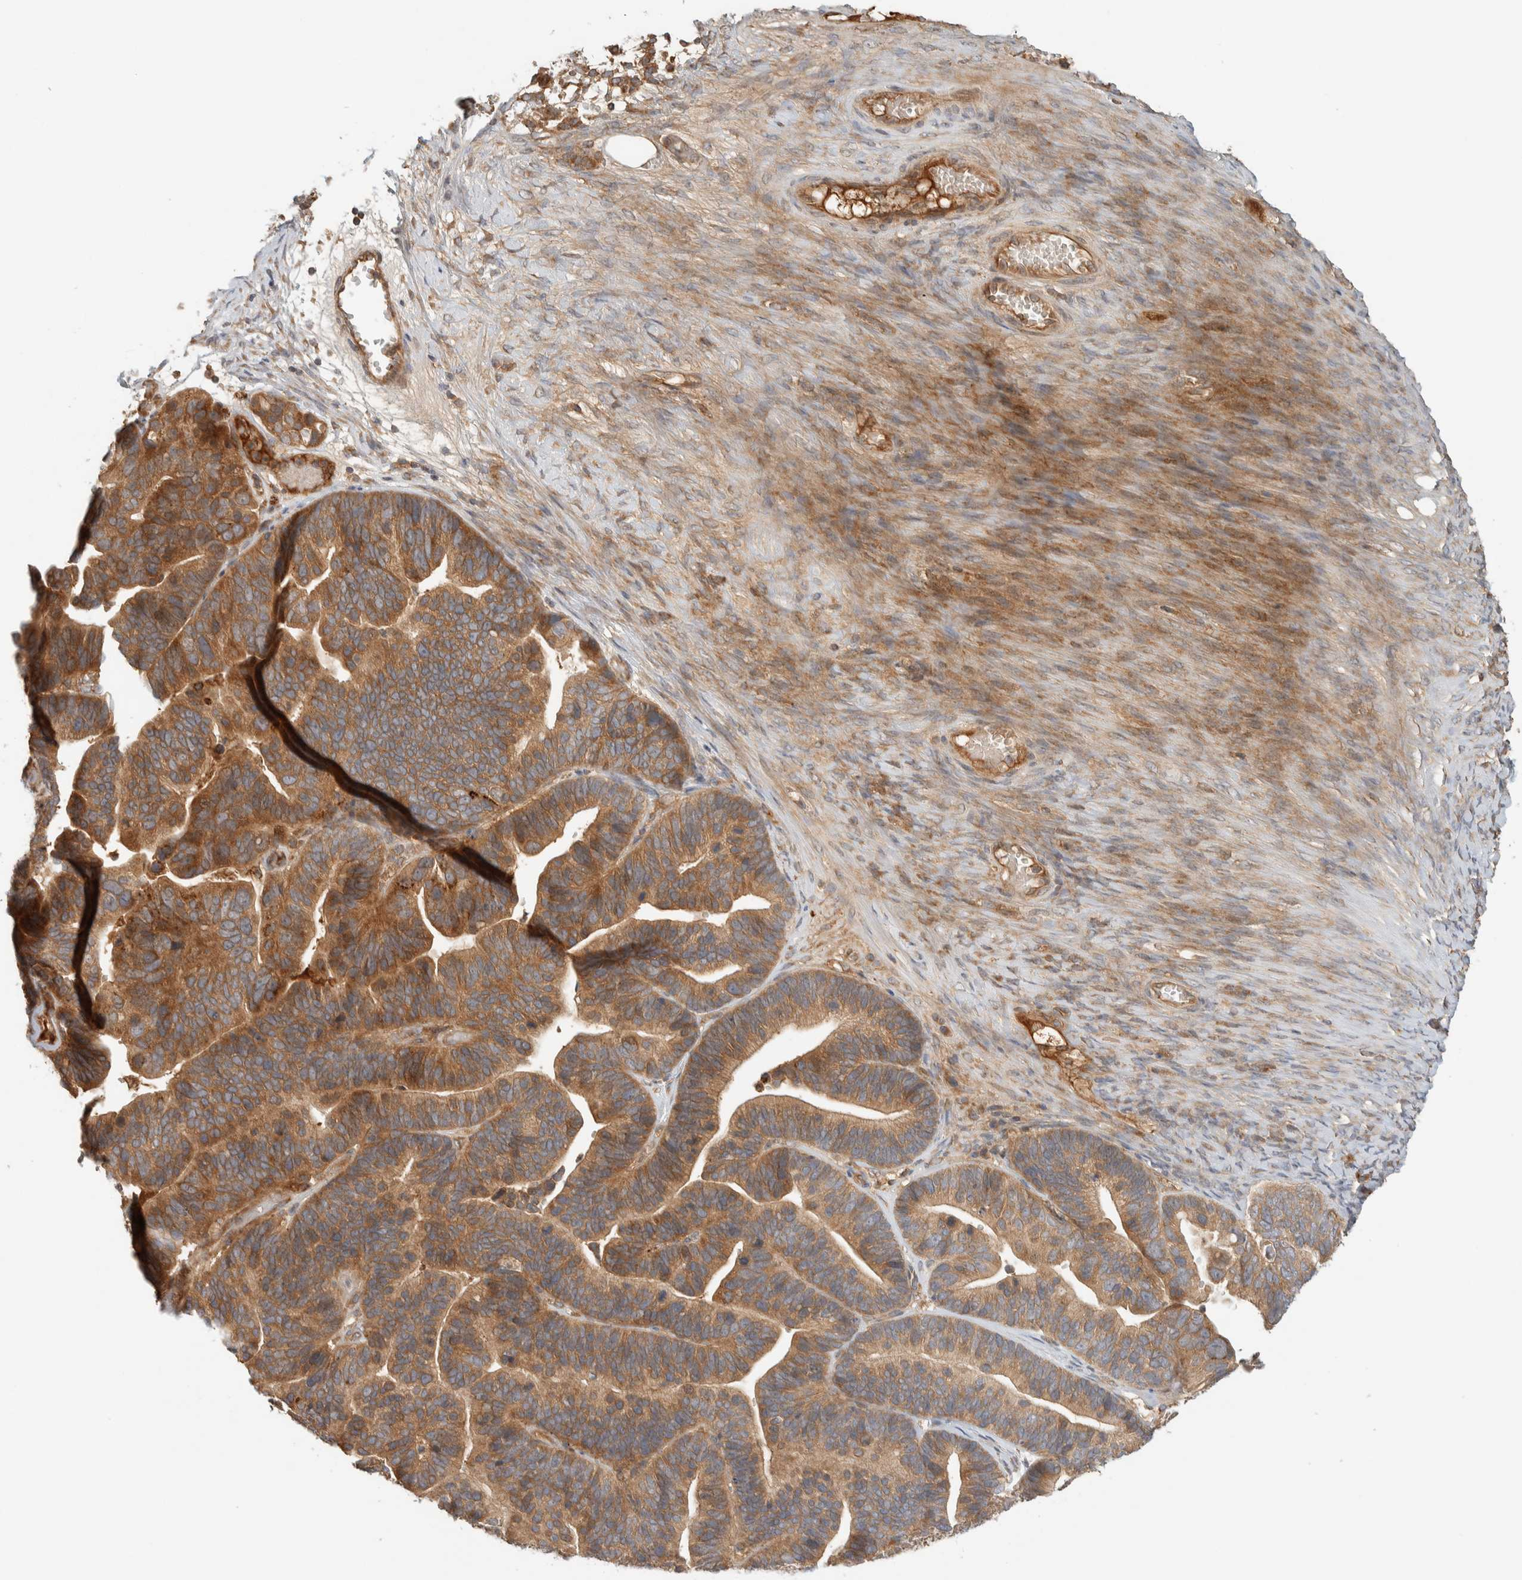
{"staining": {"intensity": "moderate", "quantity": ">75%", "location": "cytoplasmic/membranous"}, "tissue": "ovarian cancer", "cell_type": "Tumor cells", "image_type": "cancer", "snomed": [{"axis": "morphology", "description": "Cystadenocarcinoma, serous, NOS"}, {"axis": "topography", "description": "Ovary"}], "caption": "Moderate cytoplasmic/membranous positivity is identified in about >75% of tumor cells in ovarian serous cystadenocarcinoma.", "gene": "FAM167A", "patient": {"sex": "female", "age": 56}}